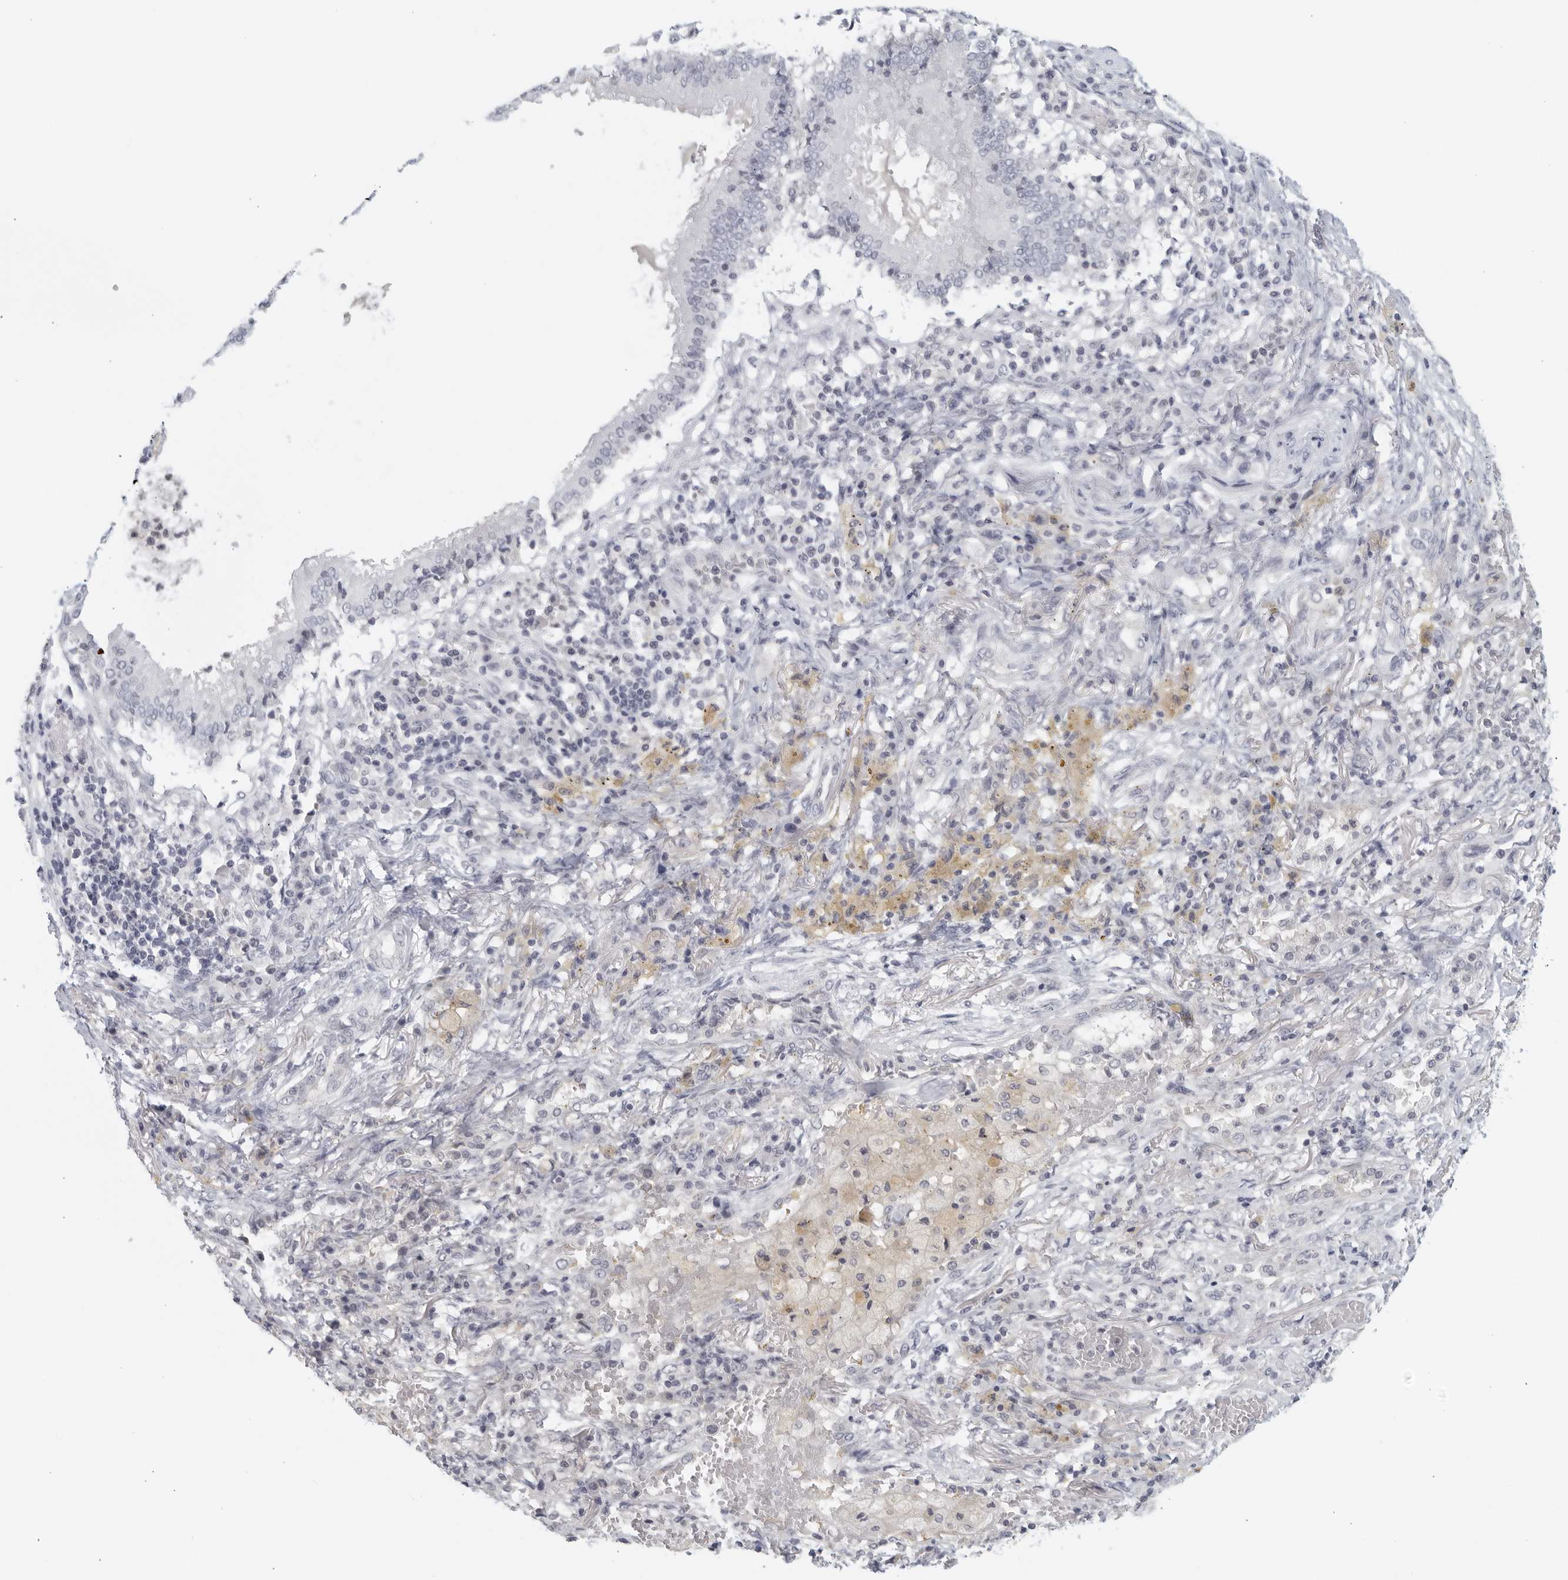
{"staining": {"intensity": "negative", "quantity": "none", "location": "none"}, "tissue": "lung cancer", "cell_type": "Tumor cells", "image_type": "cancer", "snomed": [{"axis": "morphology", "description": "Squamous cell carcinoma, NOS"}, {"axis": "topography", "description": "Lung"}], "caption": "This image is of lung cancer stained with immunohistochemistry (IHC) to label a protein in brown with the nuclei are counter-stained blue. There is no expression in tumor cells. (Stains: DAB IHC with hematoxylin counter stain, Microscopy: brightfield microscopy at high magnification).", "gene": "MATN1", "patient": {"sex": "male", "age": 61}}